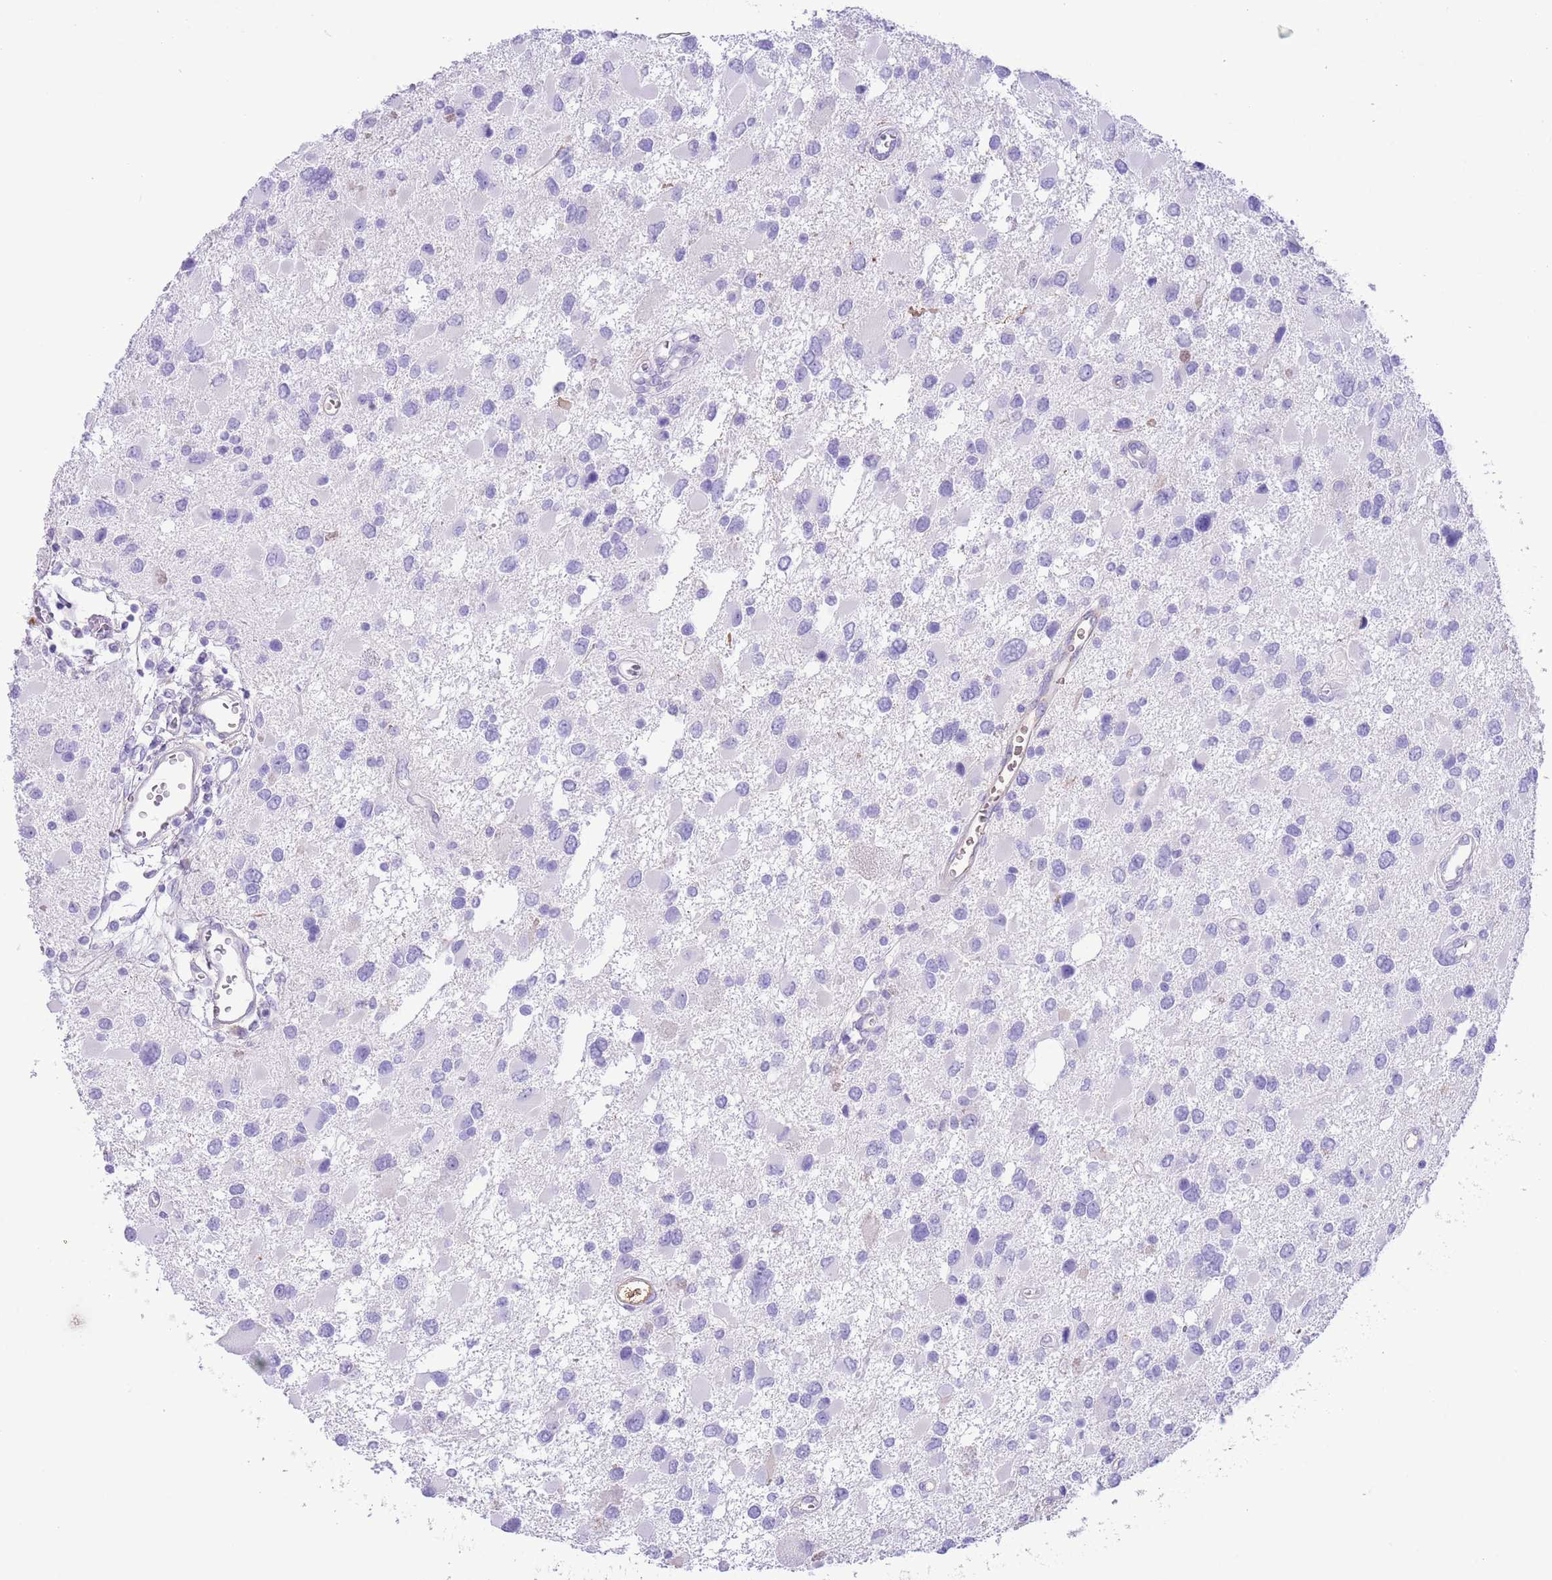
{"staining": {"intensity": "negative", "quantity": "none", "location": "none"}, "tissue": "glioma", "cell_type": "Tumor cells", "image_type": "cancer", "snomed": [{"axis": "morphology", "description": "Glioma, malignant, High grade"}, {"axis": "topography", "description": "Brain"}], "caption": "High power microscopy image of an IHC micrograph of malignant high-grade glioma, revealing no significant staining in tumor cells. (Brightfield microscopy of DAB immunohistochemistry at high magnification).", "gene": "IGF1", "patient": {"sex": "male", "age": 53}}